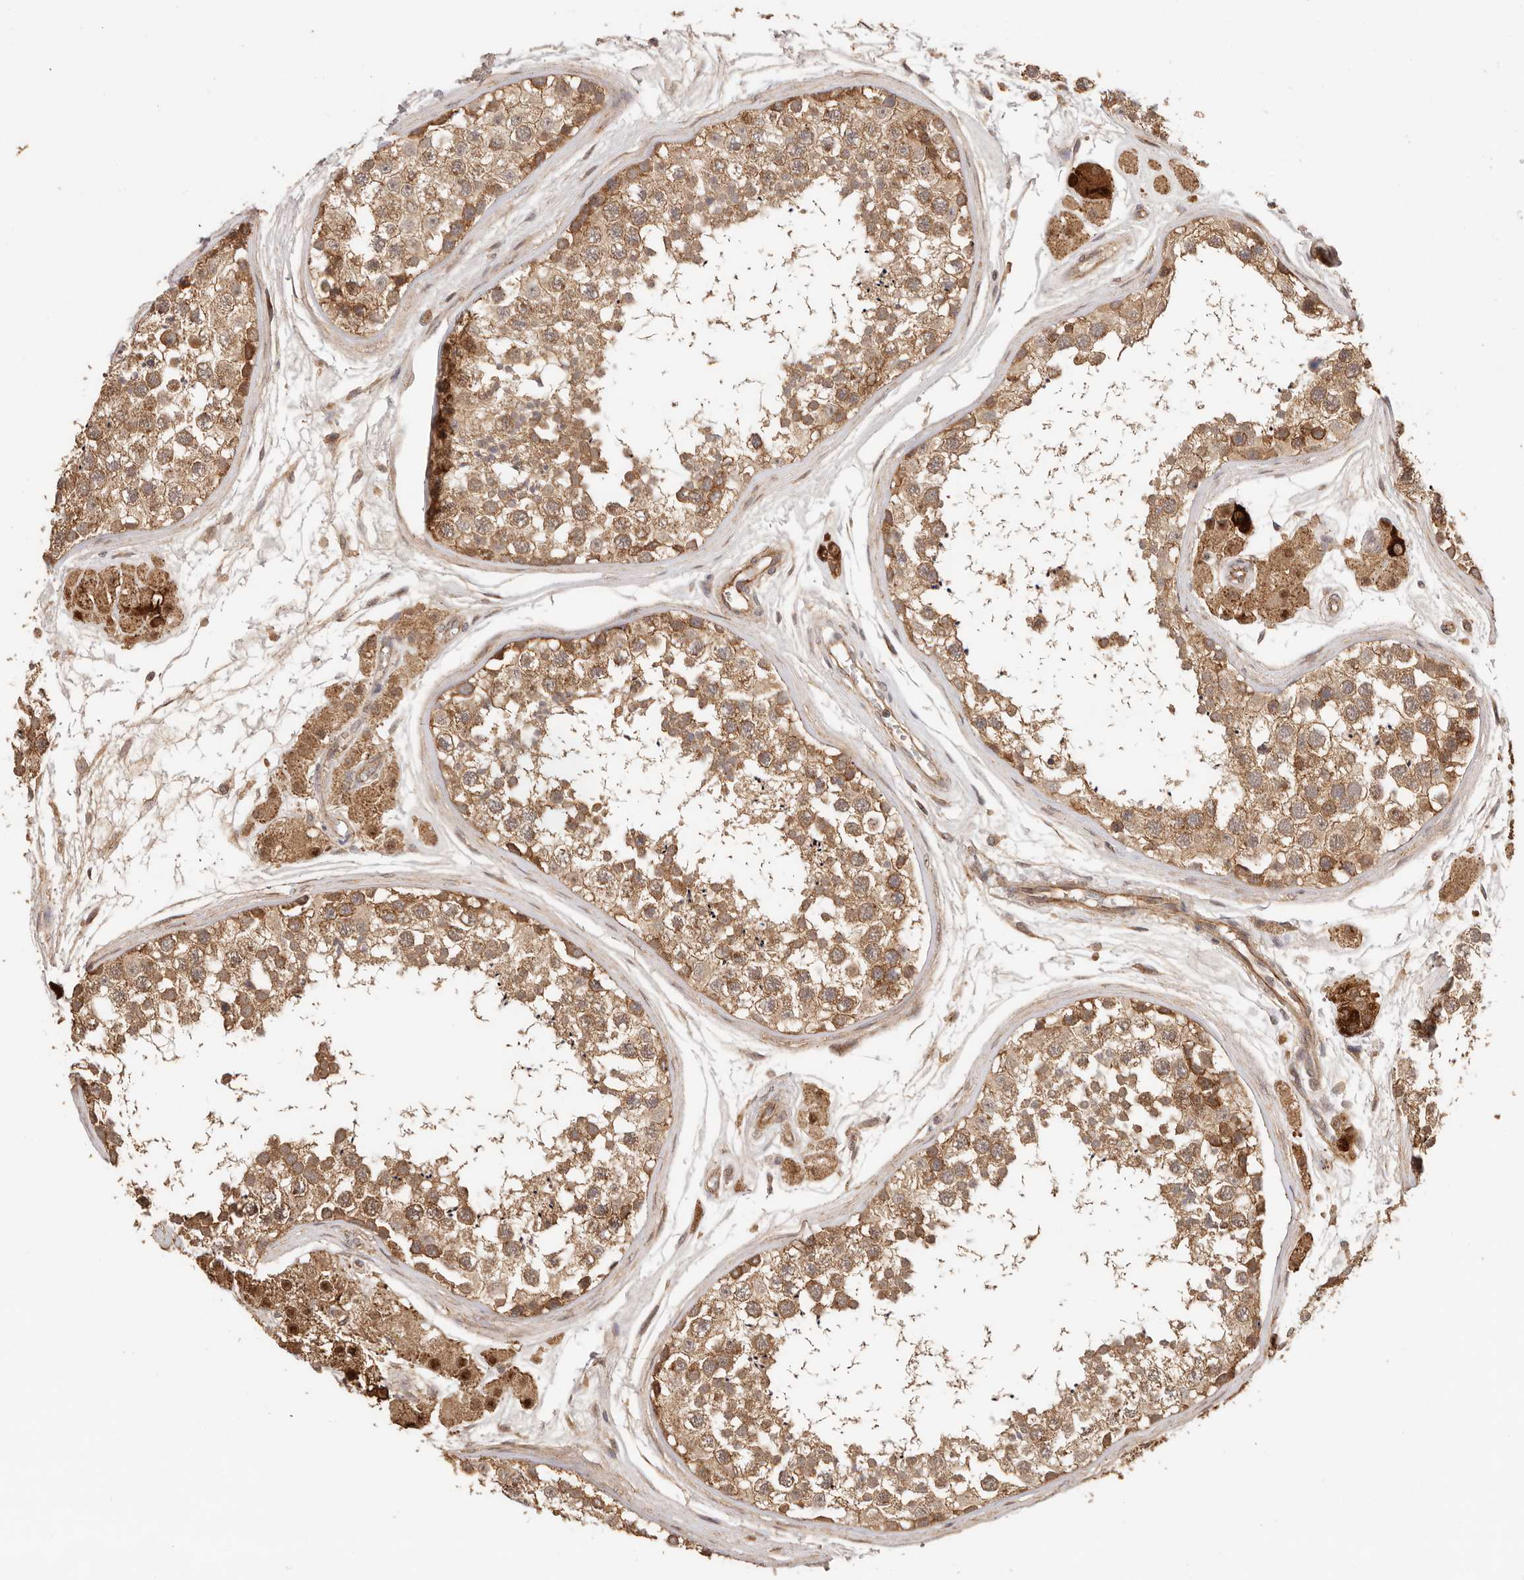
{"staining": {"intensity": "moderate", "quantity": ">75%", "location": "cytoplasmic/membranous"}, "tissue": "testis", "cell_type": "Cells in seminiferous ducts", "image_type": "normal", "snomed": [{"axis": "morphology", "description": "Normal tissue, NOS"}, {"axis": "topography", "description": "Testis"}], "caption": "Immunohistochemical staining of unremarkable human testis exhibits moderate cytoplasmic/membranous protein positivity in approximately >75% of cells in seminiferous ducts.", "gene": "AFDN", "patient": {"sex": "male", "age": 56}}